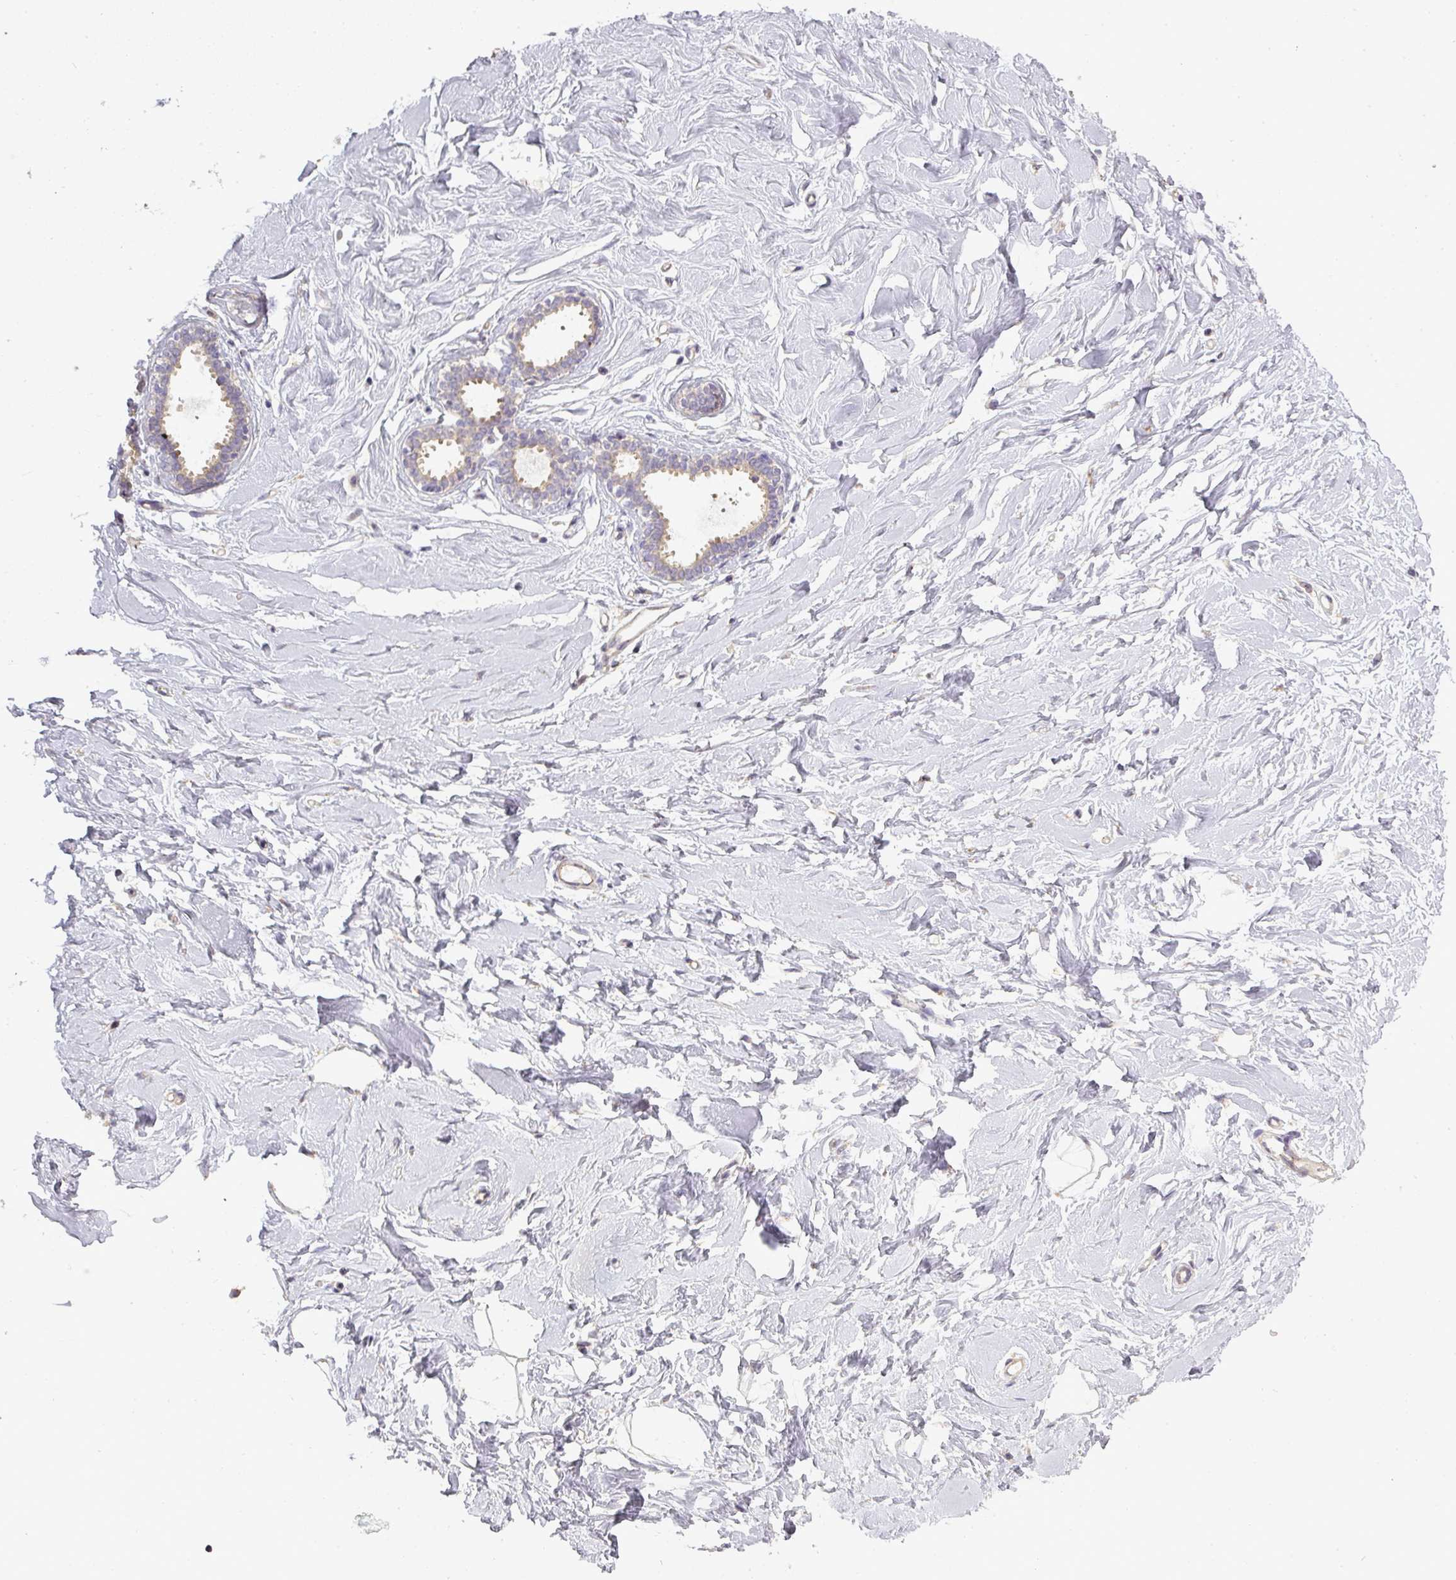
{"staining": {"intensity": "negative", "quantity": "none", "location": "none"}, "tissue": "breast", "cell_type": "Adipocytes", "image_type": "normal", "snomed": [{"axis": "morphology", "description": "Normal tissue, NOS"}, {"axis": "topography", "description": "Breast"}], "caption": "Immunohistochemistry (IHC) micrograph of normal breast: breast stained with DAB (3,3'-diaminobenzidine) exhibits no significant protein expression in adipocytes. (DAB (3,3'-diaminobenzidine) immunohistochemistry (IHC), high magnification).", "gene": "NIN", "patient": {"sex": "female", "age": 23}}